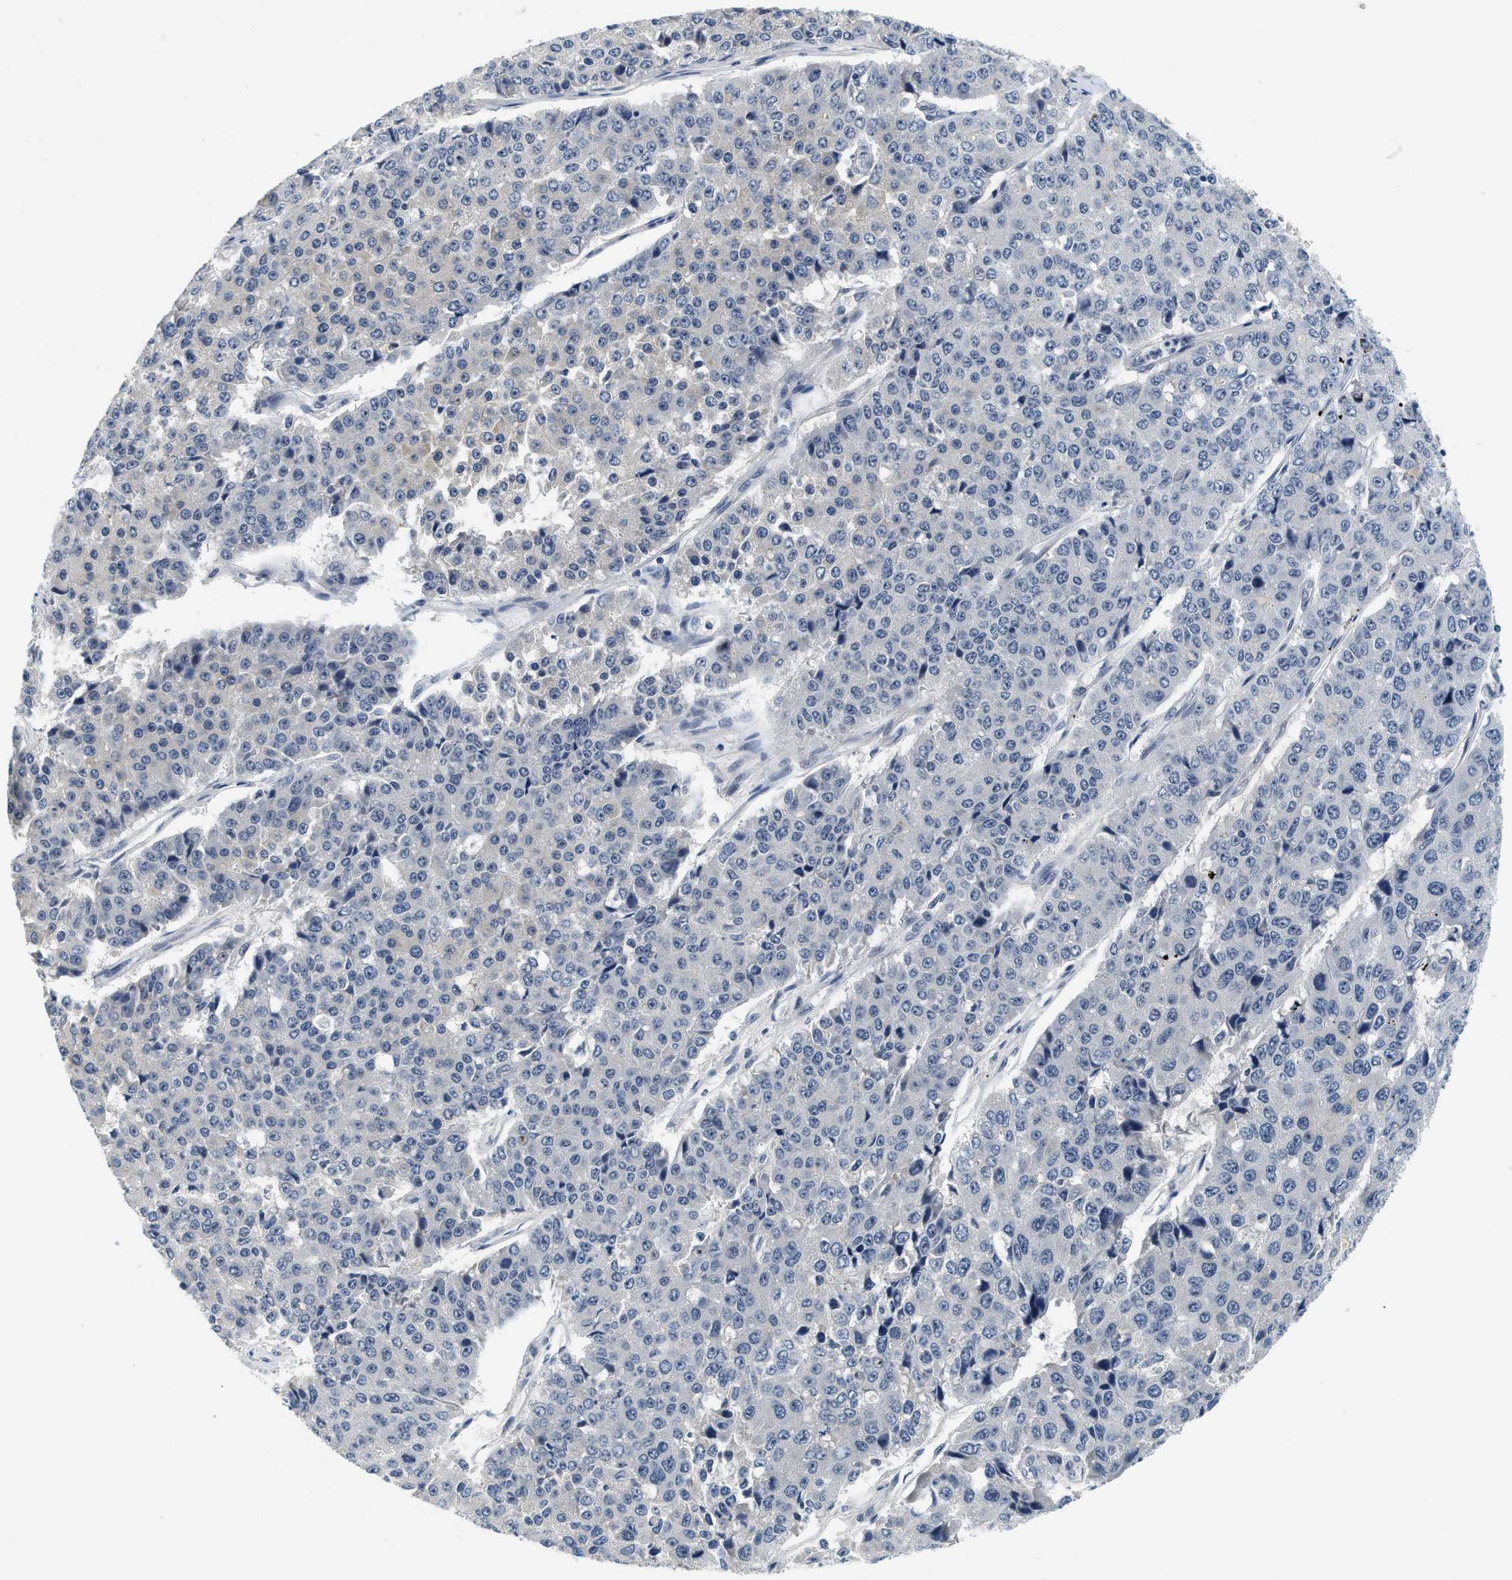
{"staining": {"intensity": "negative", "quantity": "none", "location": "none"}, "tissue": "pancreatic cancer", "cell_type": "Tumor cells", "image_type": "cancer", "snomed": [{"axis": "morphology", "description": "Adenocarcinoma, NOS"}, {"axis": "topography", "description": "Pancreas"}], "caption": "This is an IHC photomicrograph of pancreatic cancer. There is no expression in tumor cells.", "gene": "MZF1", "patient": {"sex": "male", "age": 50}}